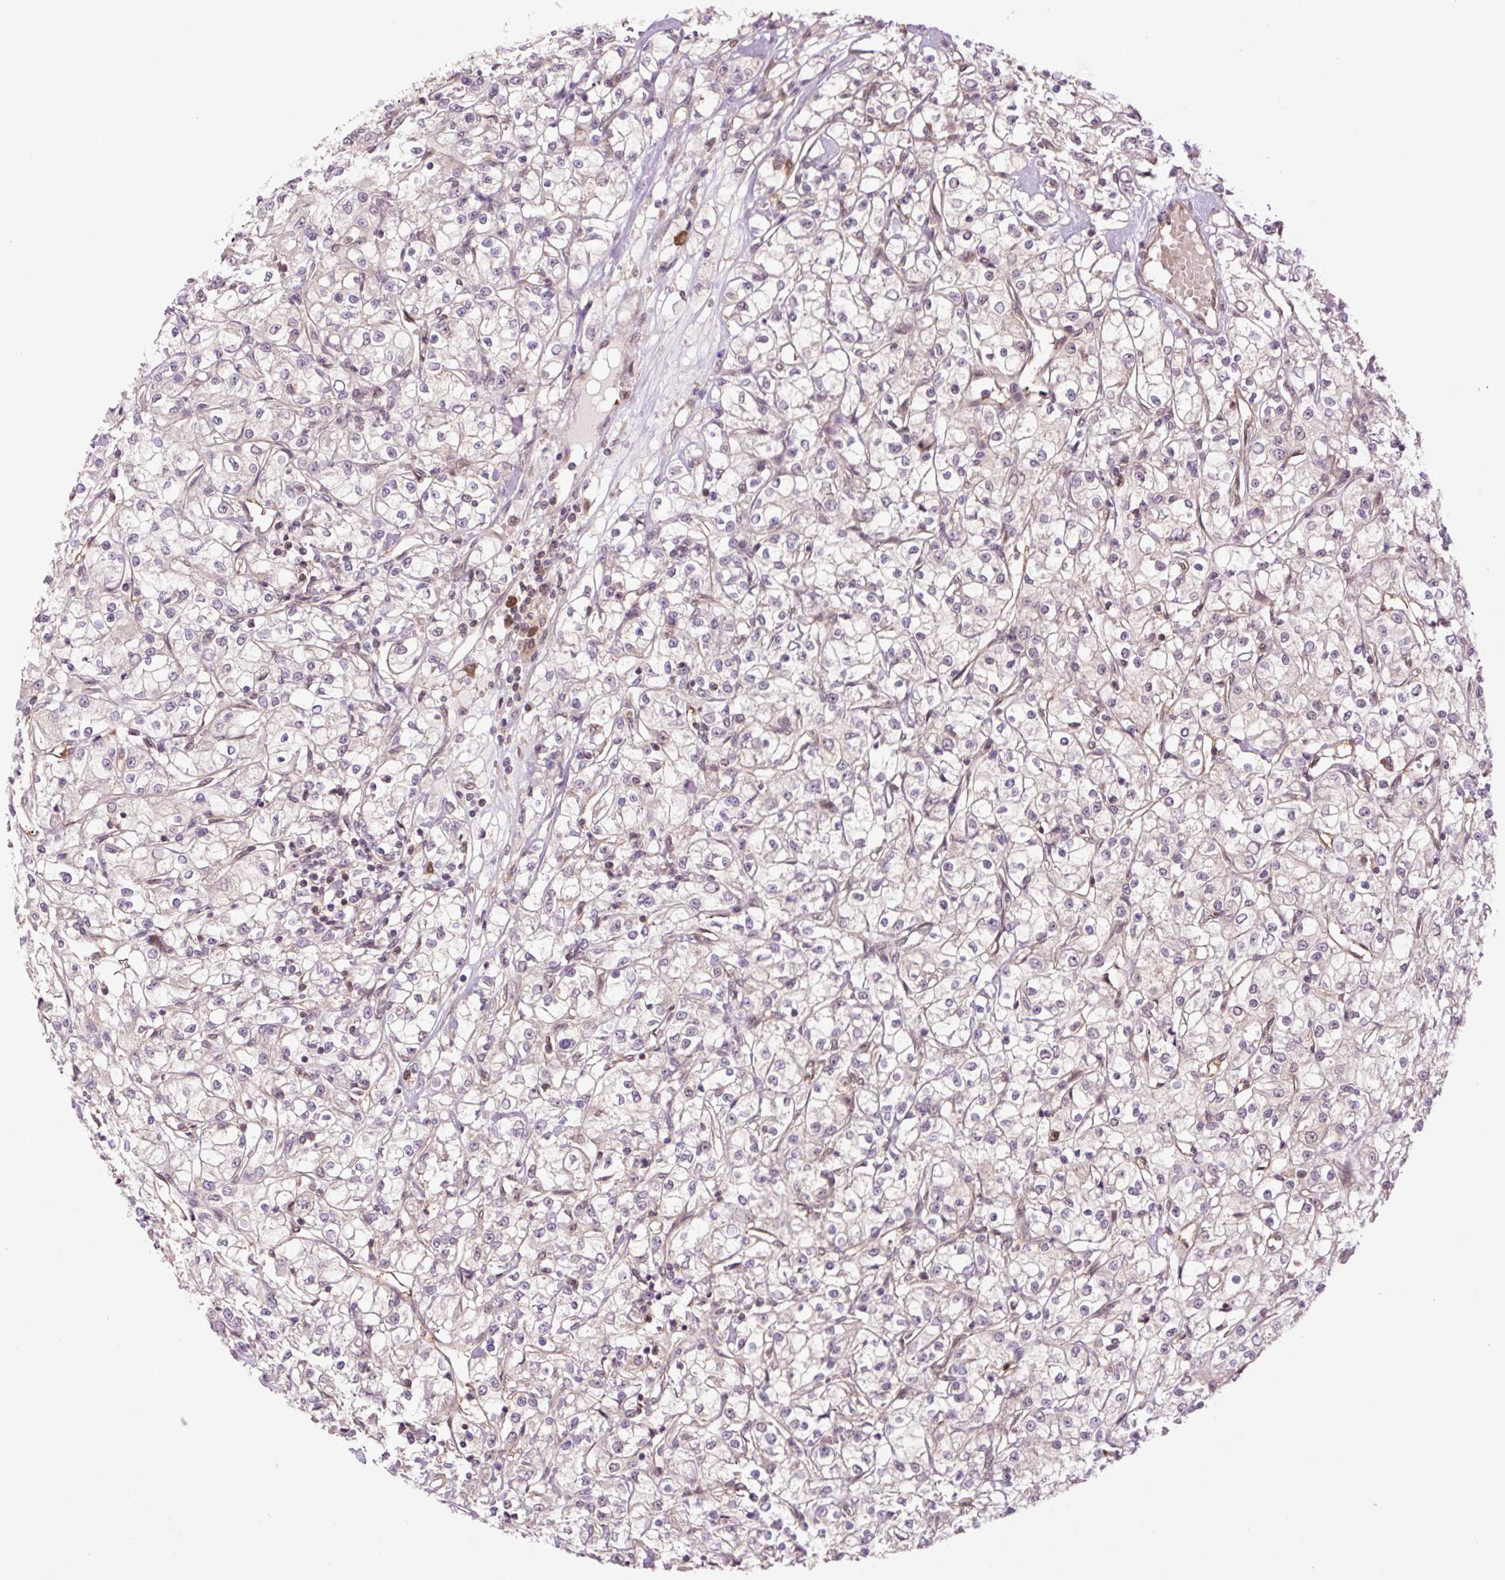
{"staining": {"intensity": "negative", "quantity": "none", "location": "none"}, "tissue": "renal cancer", "cell_type": "Tumor cells", "image_type": "cancer", "snomed": [{"axis": "morphology", "description": "Adenocarcinoma, NOS"}, {"axis": "topography", "description": "Kidney"}], "caption": "IHC histopathology image of neoplastic tissue: adenocarcinoma (renal) stained with DAB (3,3'-diaminobenzidine) demonstrates no significant protein positivity in tumor cells.", "gene": "TPT1", "patient": {"sex": "female", "age": 59}}